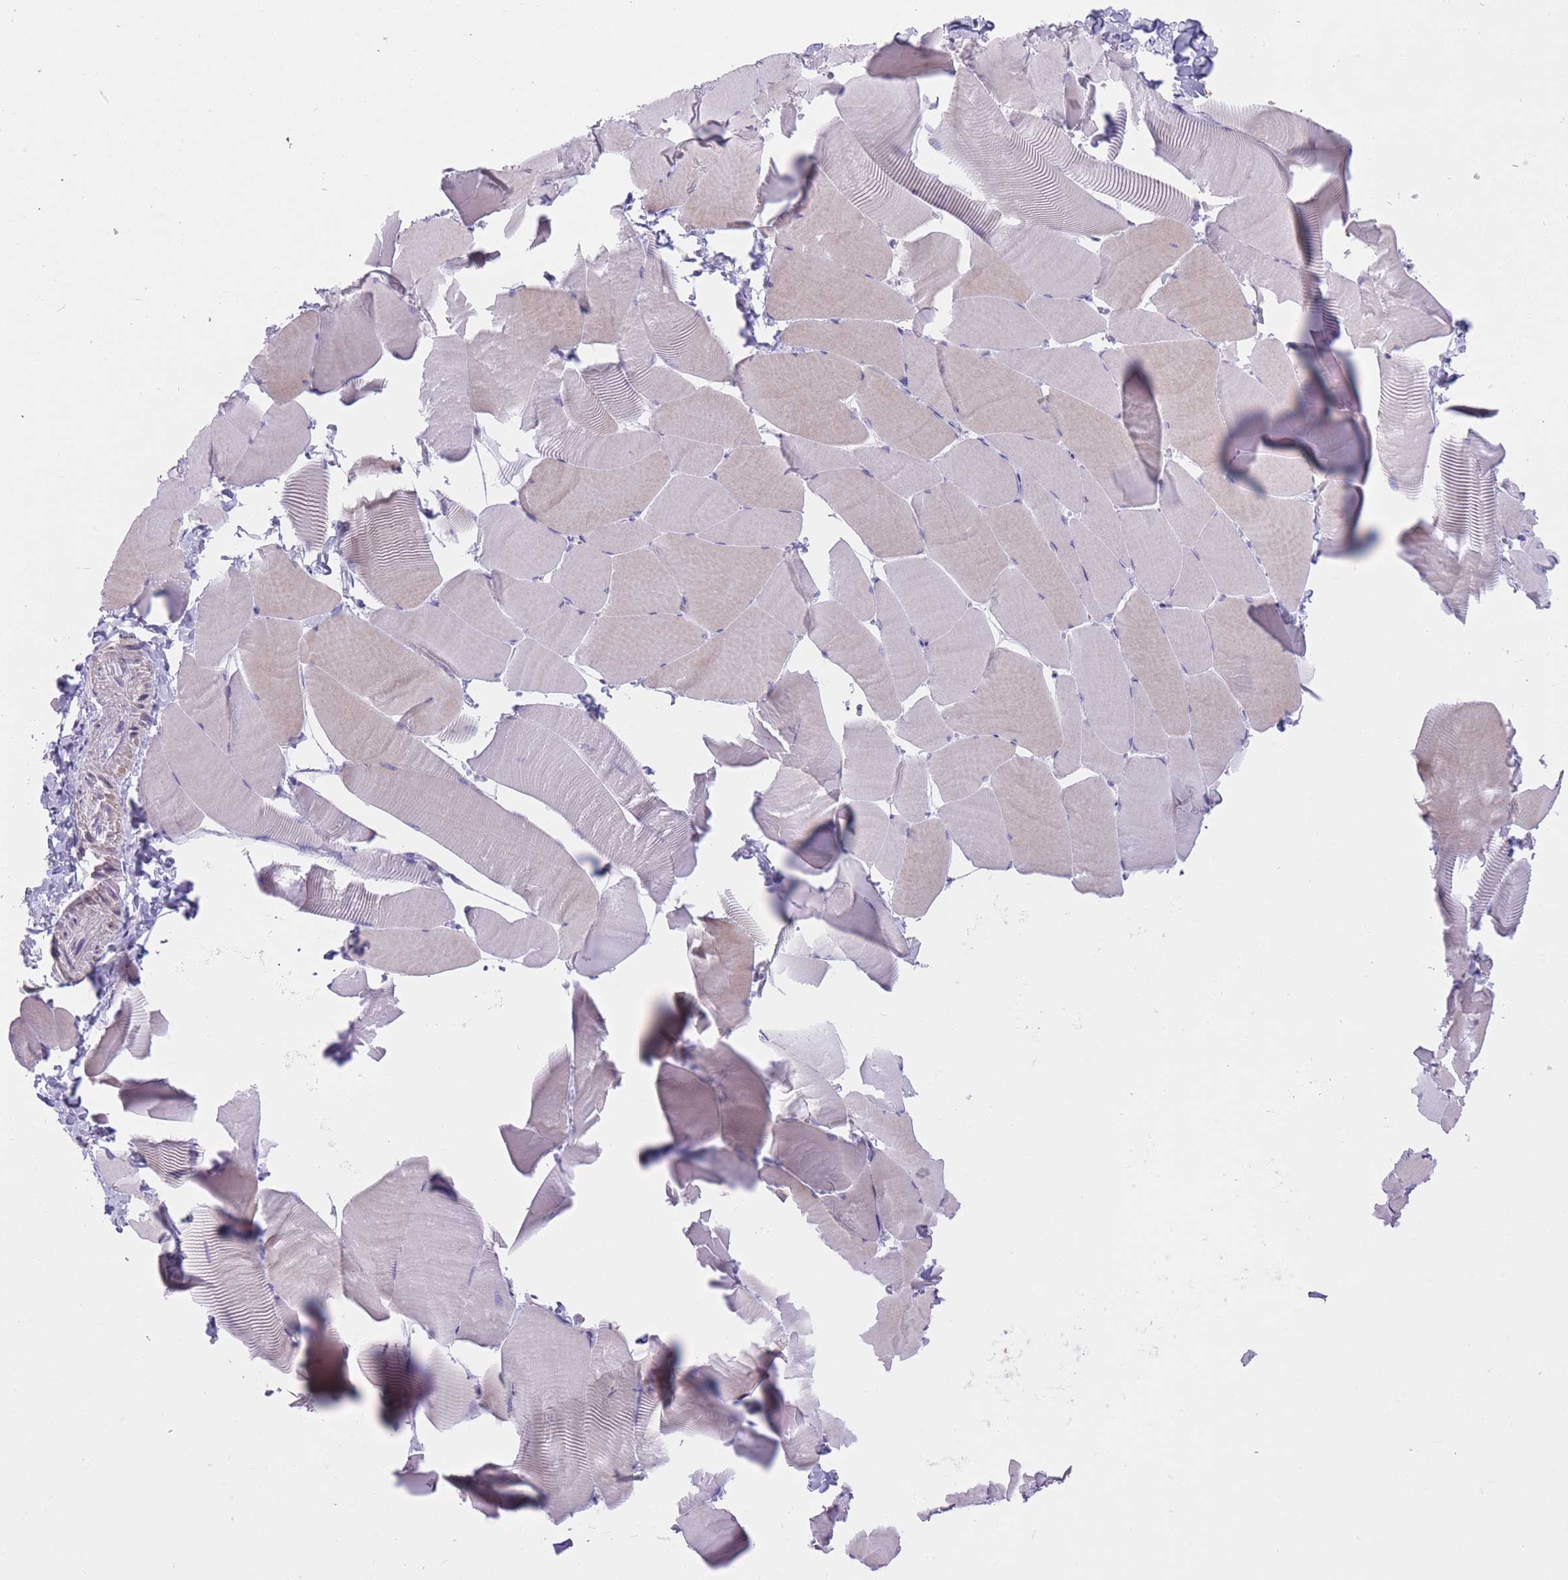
{"staining": {"intensity": "negative", "quantity": "none", "location": "none"}, "tissue": "skeletal muscle", "cell_type": "Myocytes", "image_type": "normal", "snomed": [{"axis": "morphology", "description": "Normal tissue, NOS"}, {"axis": "topography", "description": "Skeletal muscle"}], "caption": "Micrograph shows no protein expression in myocytes of benign skeletal muscle. (Immunohistochemistry (ihc), brightfield microscopy, high magnification).", "gene": "OR11H12", "patient": {"sex": "male", "age": 25}}